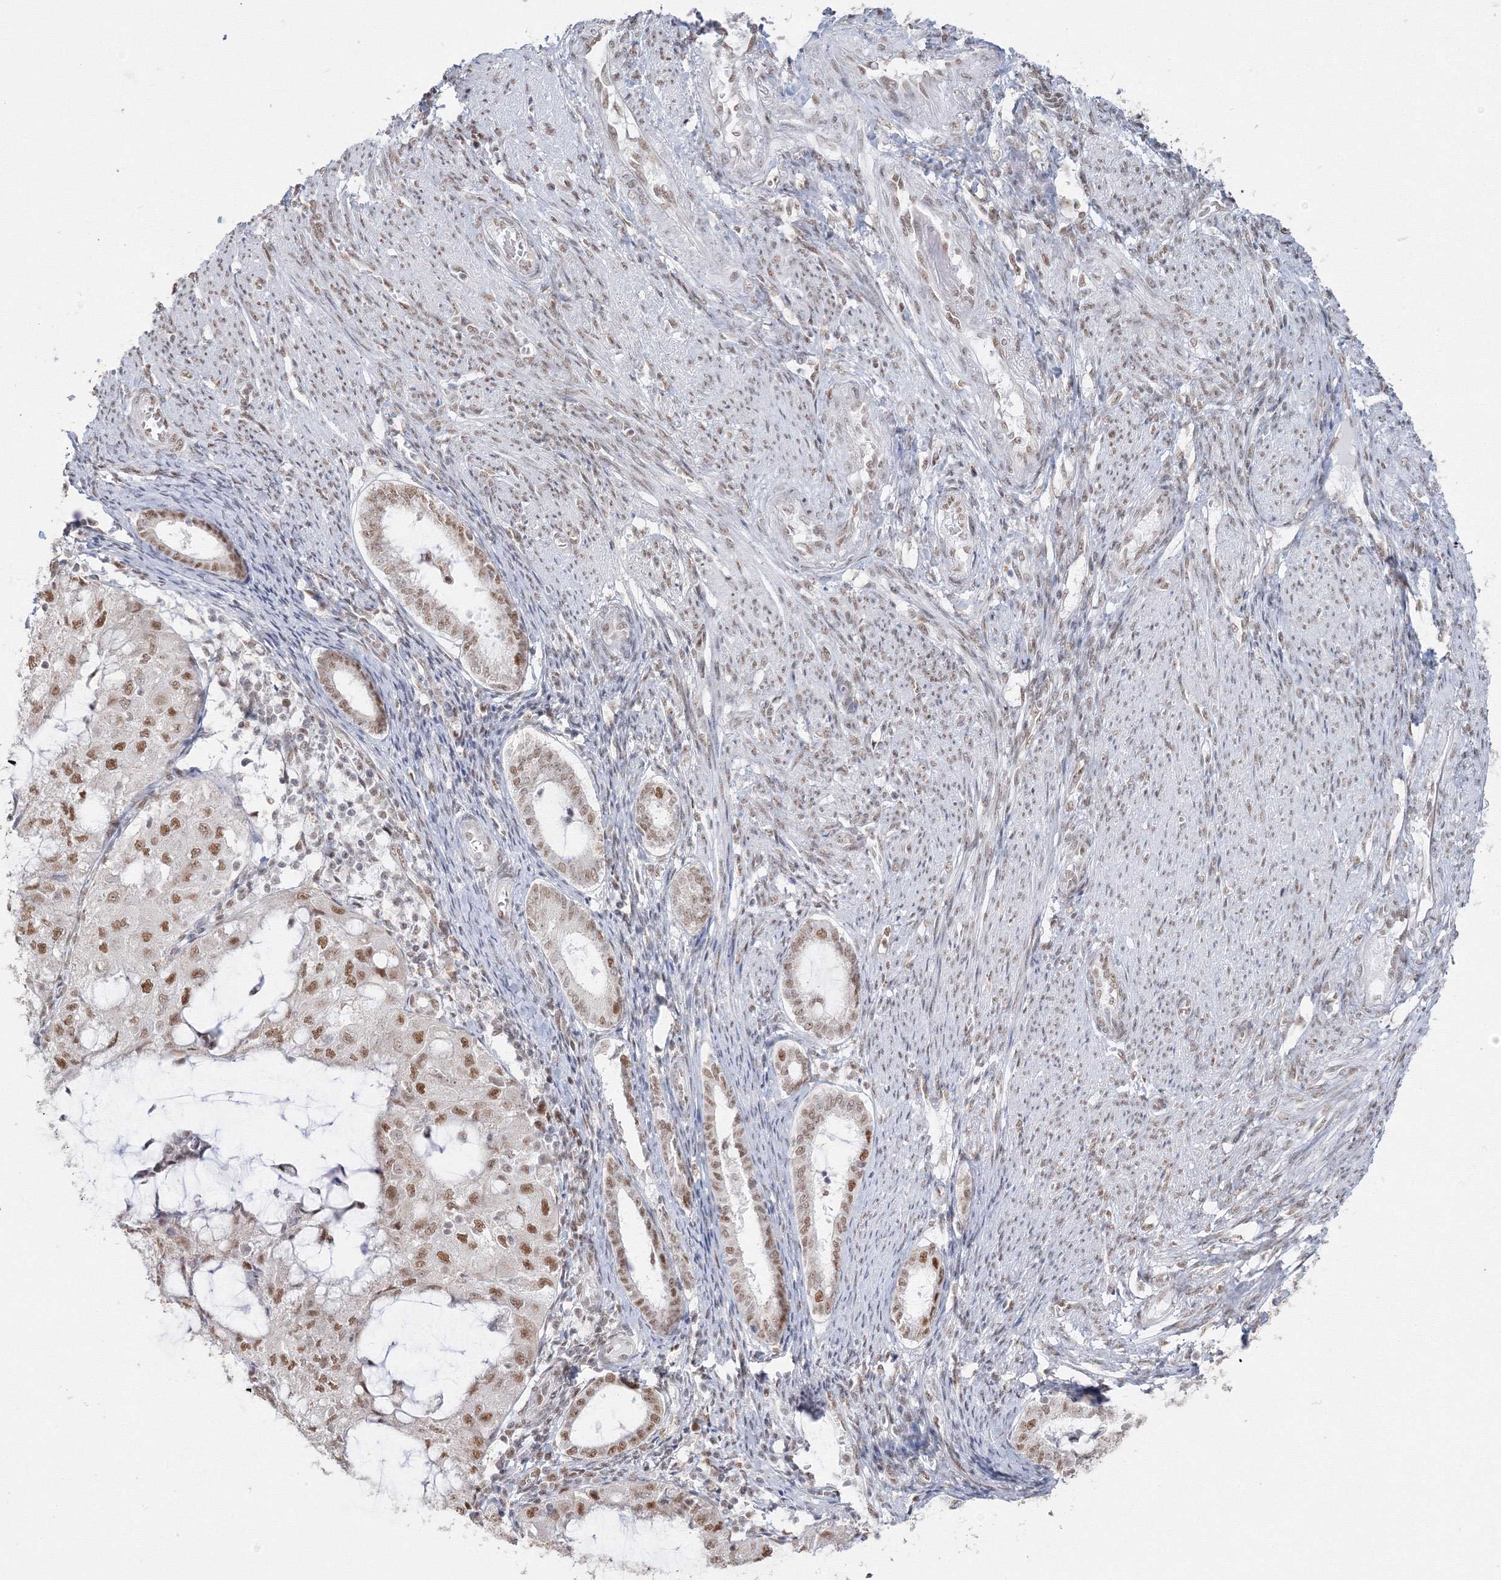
{"staining": {"intensity": "moderate", "quantity": ">75%", "location": "nuclear"}, "tissue": "endometrial cancer", "cell_type": "Tumor cells", "image_type": "cancer", "snomed": [{"axis": "morphology", "description": "Adenocarcinoma, NOS"}, {"axis": "topography", "description": "Endometrium"}], "caption": "Immunohistochemistry (DAB (3,3'-diaminobenzidine)) staining of endometrial cancer demonstrates moderate nuclear protein expression in approximately >75% of tumor cells.", "gene": "PPP4R2", "patient": {"sex": "female", "age": 81}}